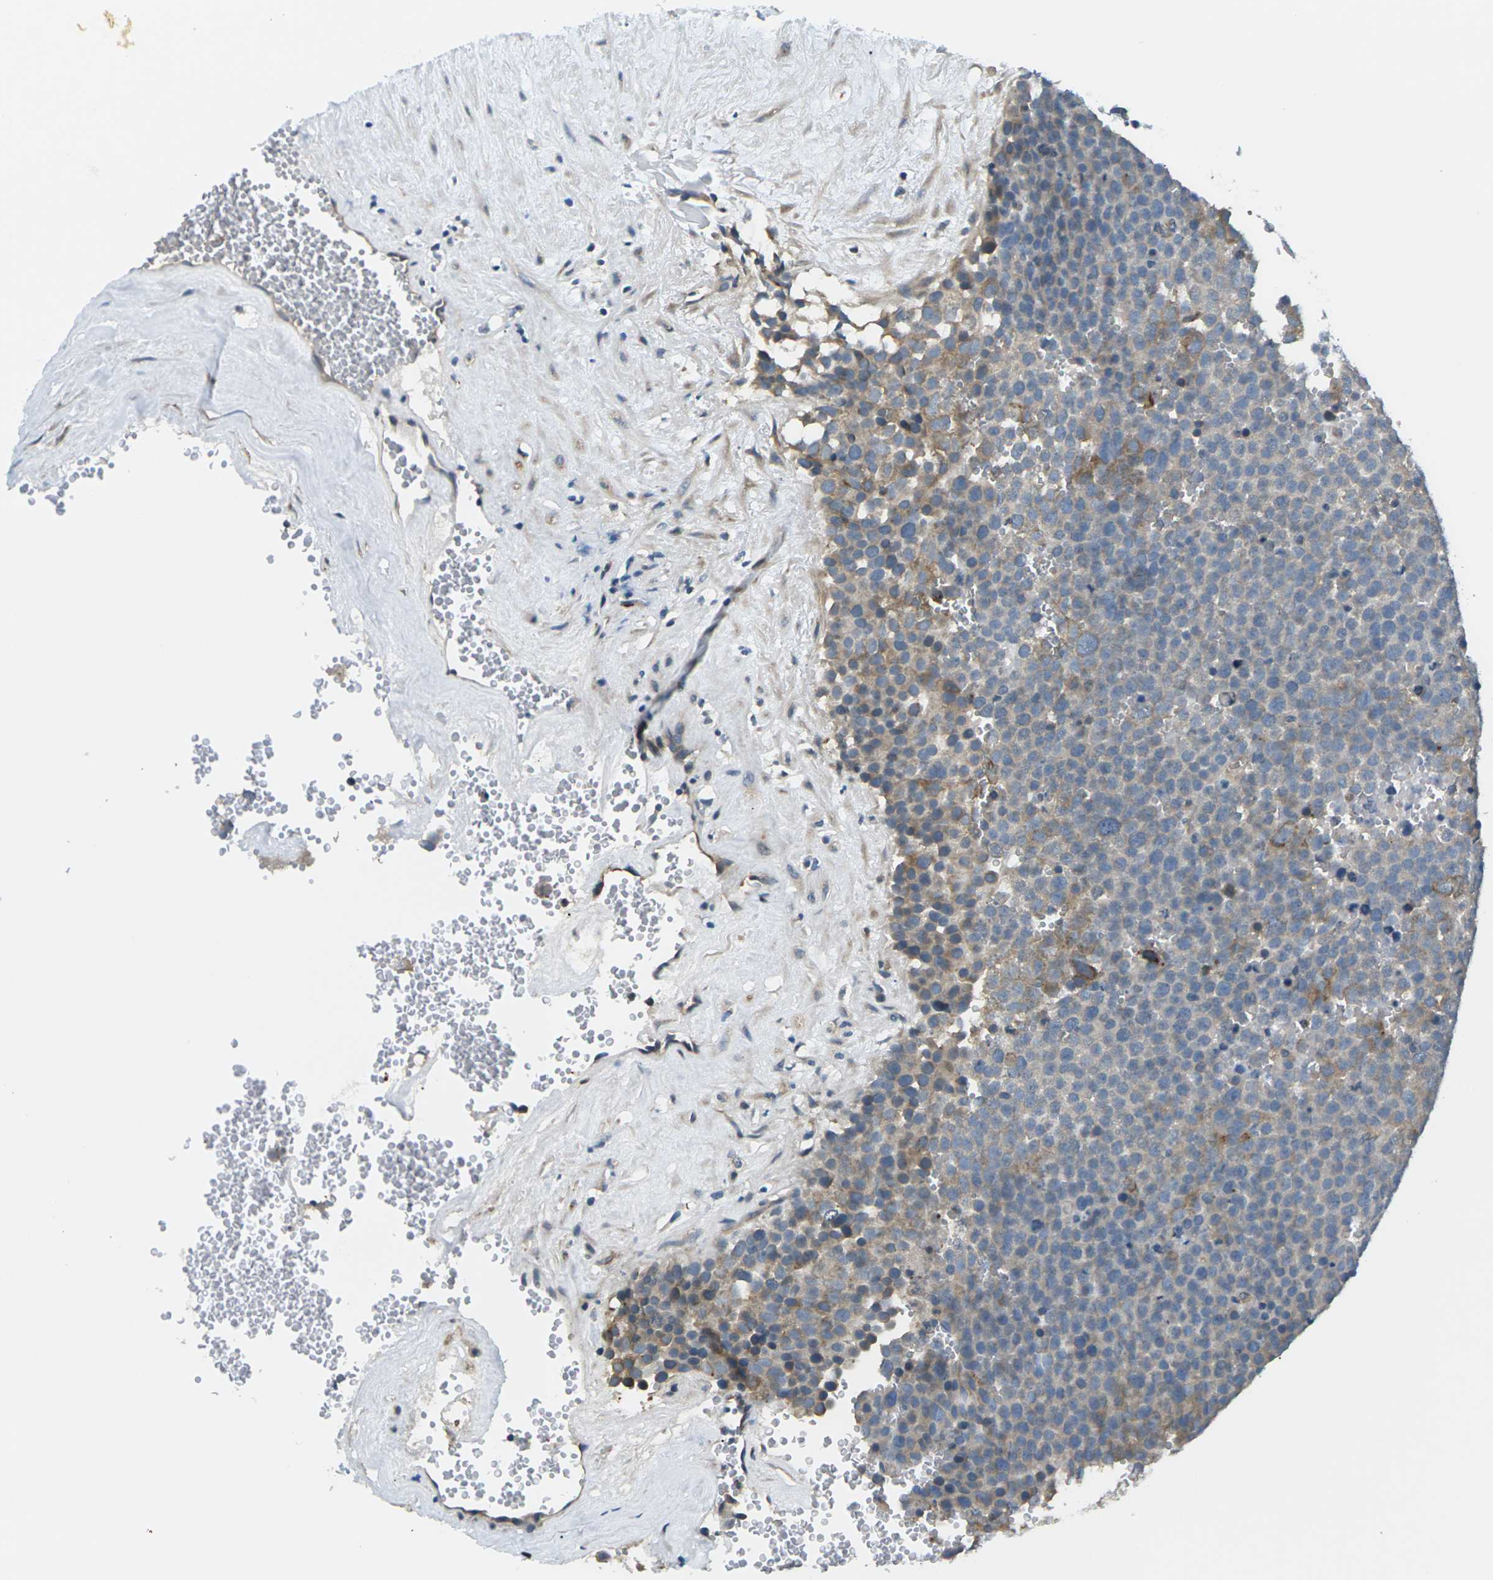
{"staining": {"intensity": "moderate", "quantity": "<25%", "location": "cytoplasmic/membranous"}, "tissue": "testis cancer", "cell_type": "Tumor cells", "image_type": "cancer", "snomed": [{"axis": "morphology", "description": "Seminoma, NOS"}, {"axis": "topography", "description": "Testis"}], "caption": "High-power microscopy captured an immunohistochemistry (IHC) image of testis cancer, revealing moderate cytoplasmic/membranous staining in about <25% of tumor cells.", "gene": "SLC13A3", "patient": {"sex": "male", "age": 71}}